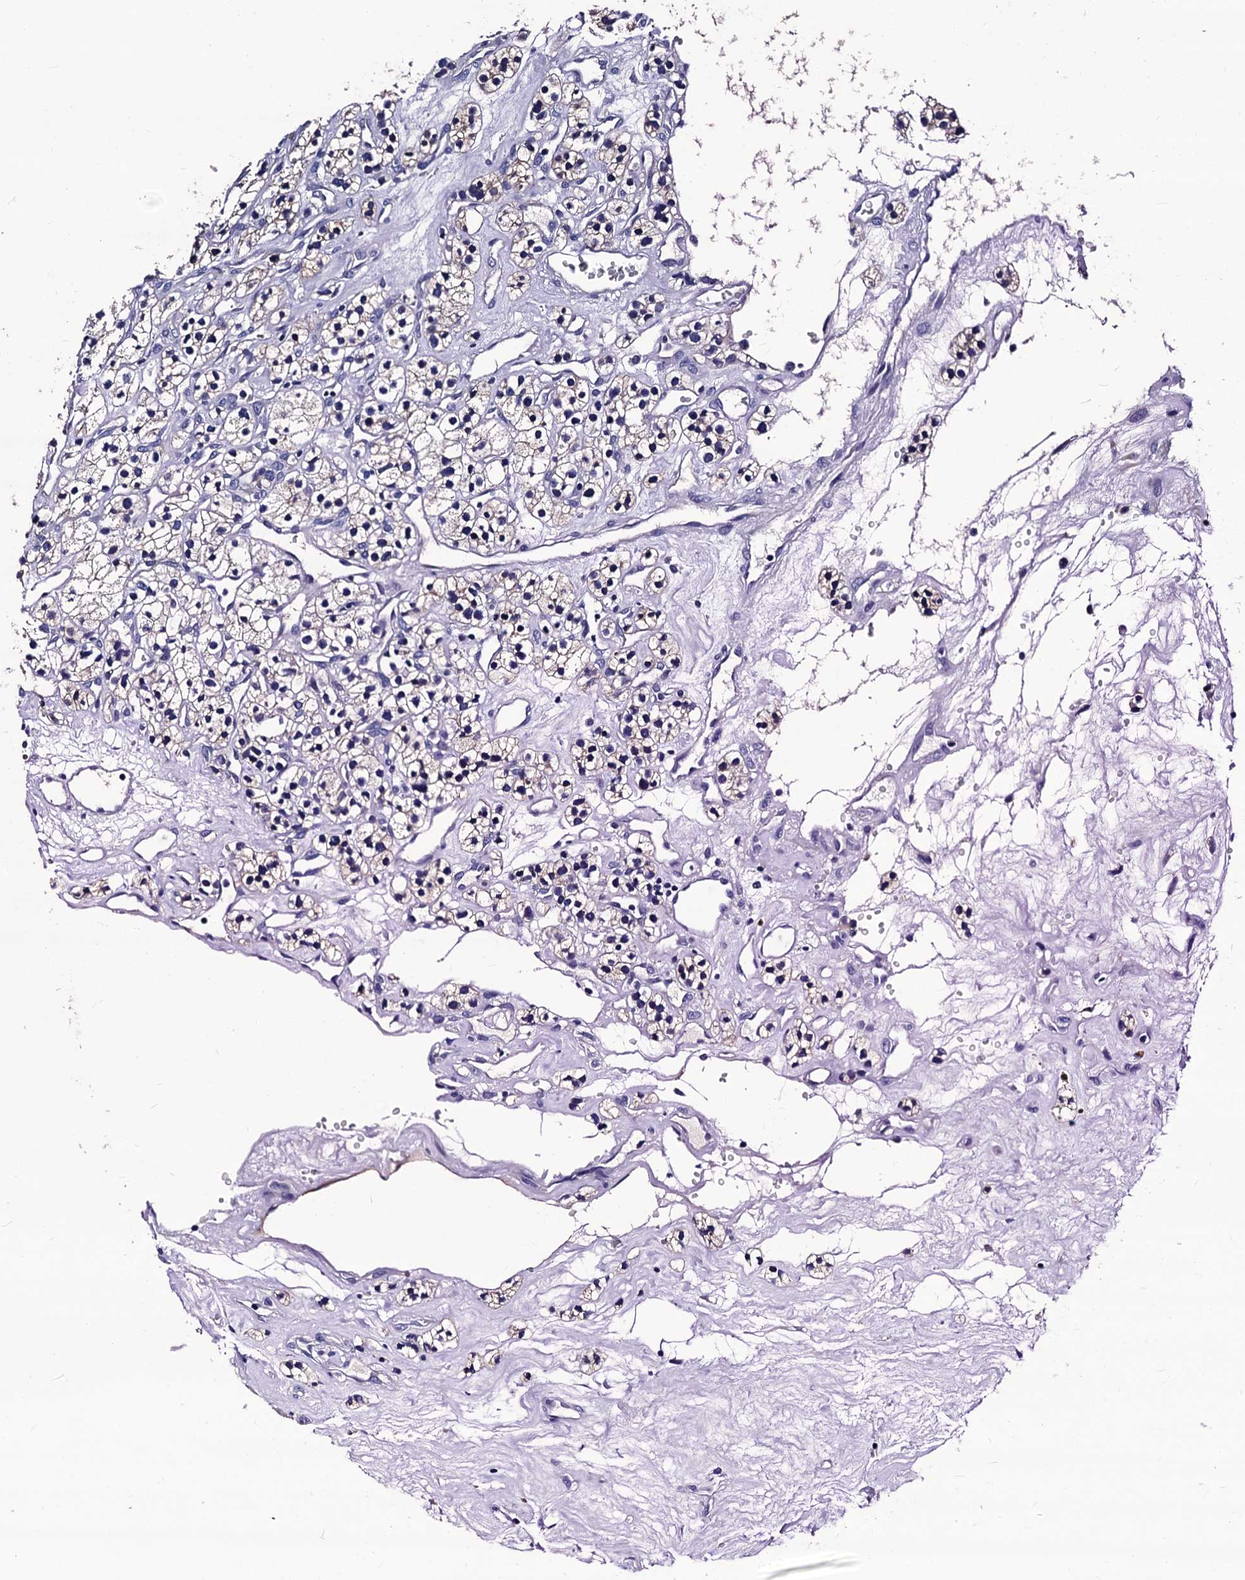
{"staining": {"intensity": "weak", "quantity": "<25%", "location": "cytoplasmic/membranous"}, "tissue": "renal cancer", "cell_type": "Tumor cells", "image_type": "cancer", "snomed": [{"axis": "morphology", "description": "Adenocarcinoma, NOS"}, {"axis": "topography", "description": "Kidney"}], "caption": "A high-resolution photomicrograph shows immunohistochemistry (IHC) staining of adenocarcinoma (renal), which demonstrates no significant positivity in tumor cells.", "gene": "LRRC30", "patient": {"sex": "female", "age": 57}}